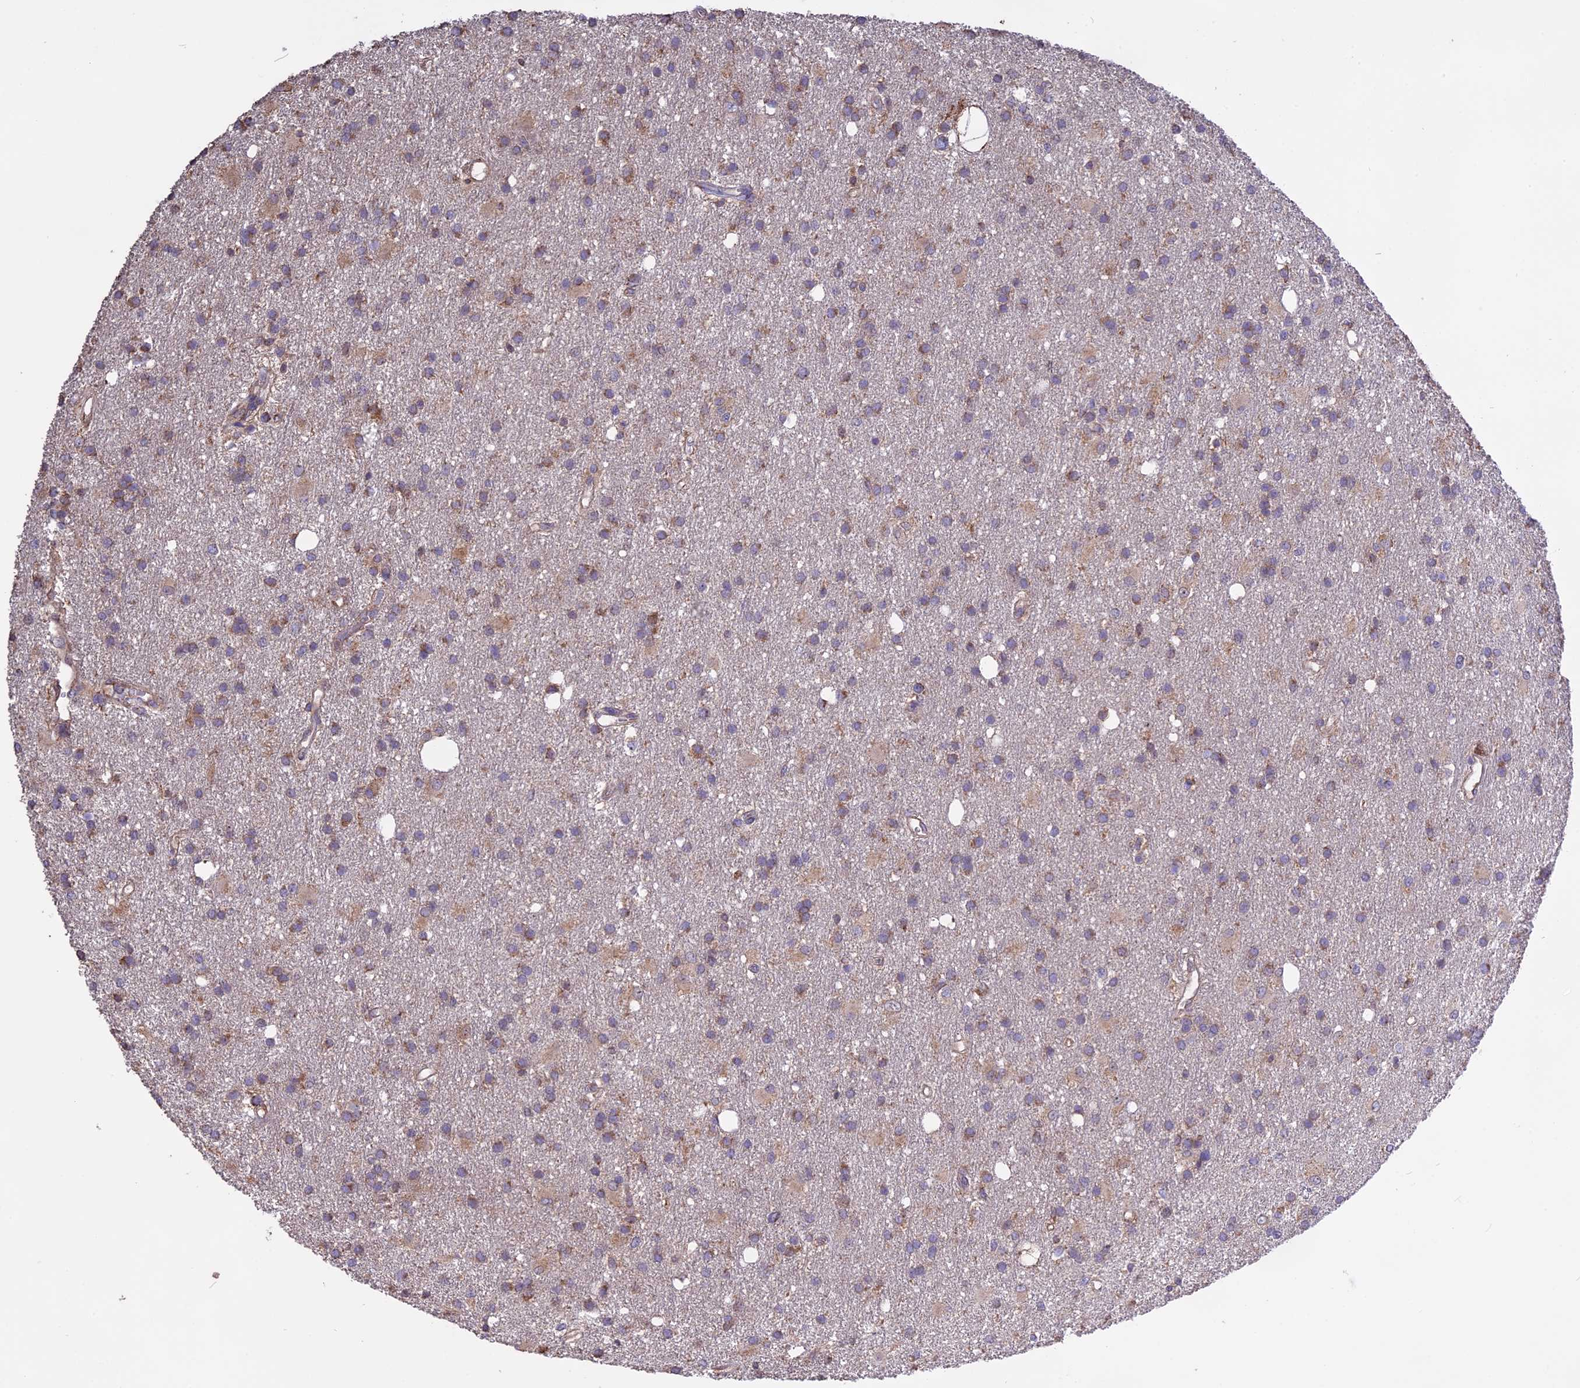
{"staining": {"intensity": "moderate", "quantity": "25%-75%", "location": "cytoplasmic/membranous"}, "tissue": "glioma", "cell_type": "Tumor cells", "image_type": "cancer", "snomed": [{"axis": "morphology", "description": "Glioma, malignant, High grade"}, {"axis": "topography", "description": "Brain"}], "caption": "DAB immunohistochemical staining of human glioma displays moderate cytoplasmic/membranous protein expression in about 25%-75% of tumor cells.", "gene": "NUDT8", "patient": {"sex": "male", "age": 77}}